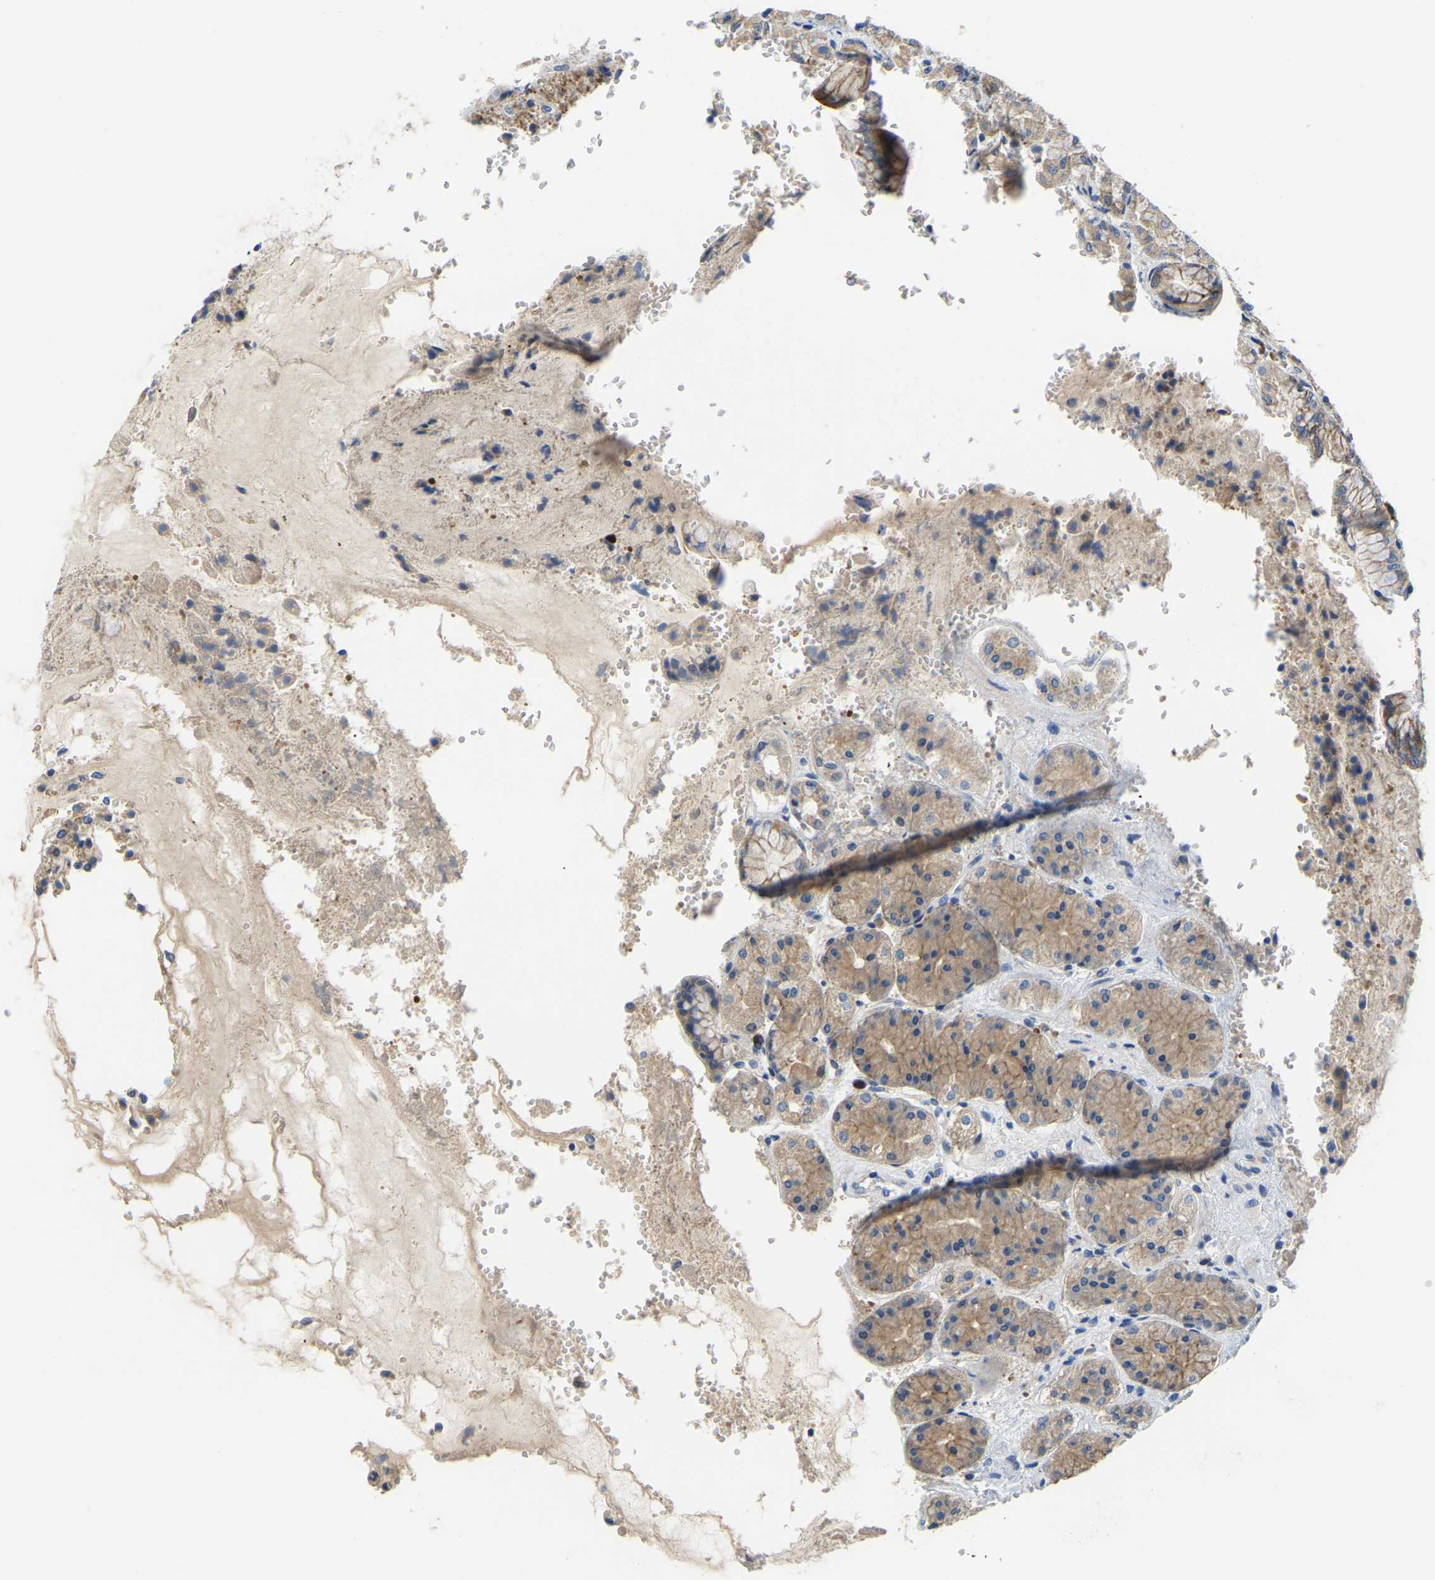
{"staining": {"intensity": "weak", "quantity": "25%-75%", "location": "cytoplasmic/membranous"}, "tissue": "stomach", "cell_type": "Glandular cells", "image_type": "normal", "snomed": [{"axis": "morphology", "description": "Normal tissue, NOS"}, {"axis": "topography", "description": "Stomach"}, {"axis": "topography", "description": "Stomach, lower"}], "caption": "This is a histology image of immunohistochemistry (IHC) staining of unremarkable stomach, which shows weak expression in the cytoplasmic/membranous of glandular cells.", "gene": "LIAS", "patient": {"sex": "female", "age": 56}}